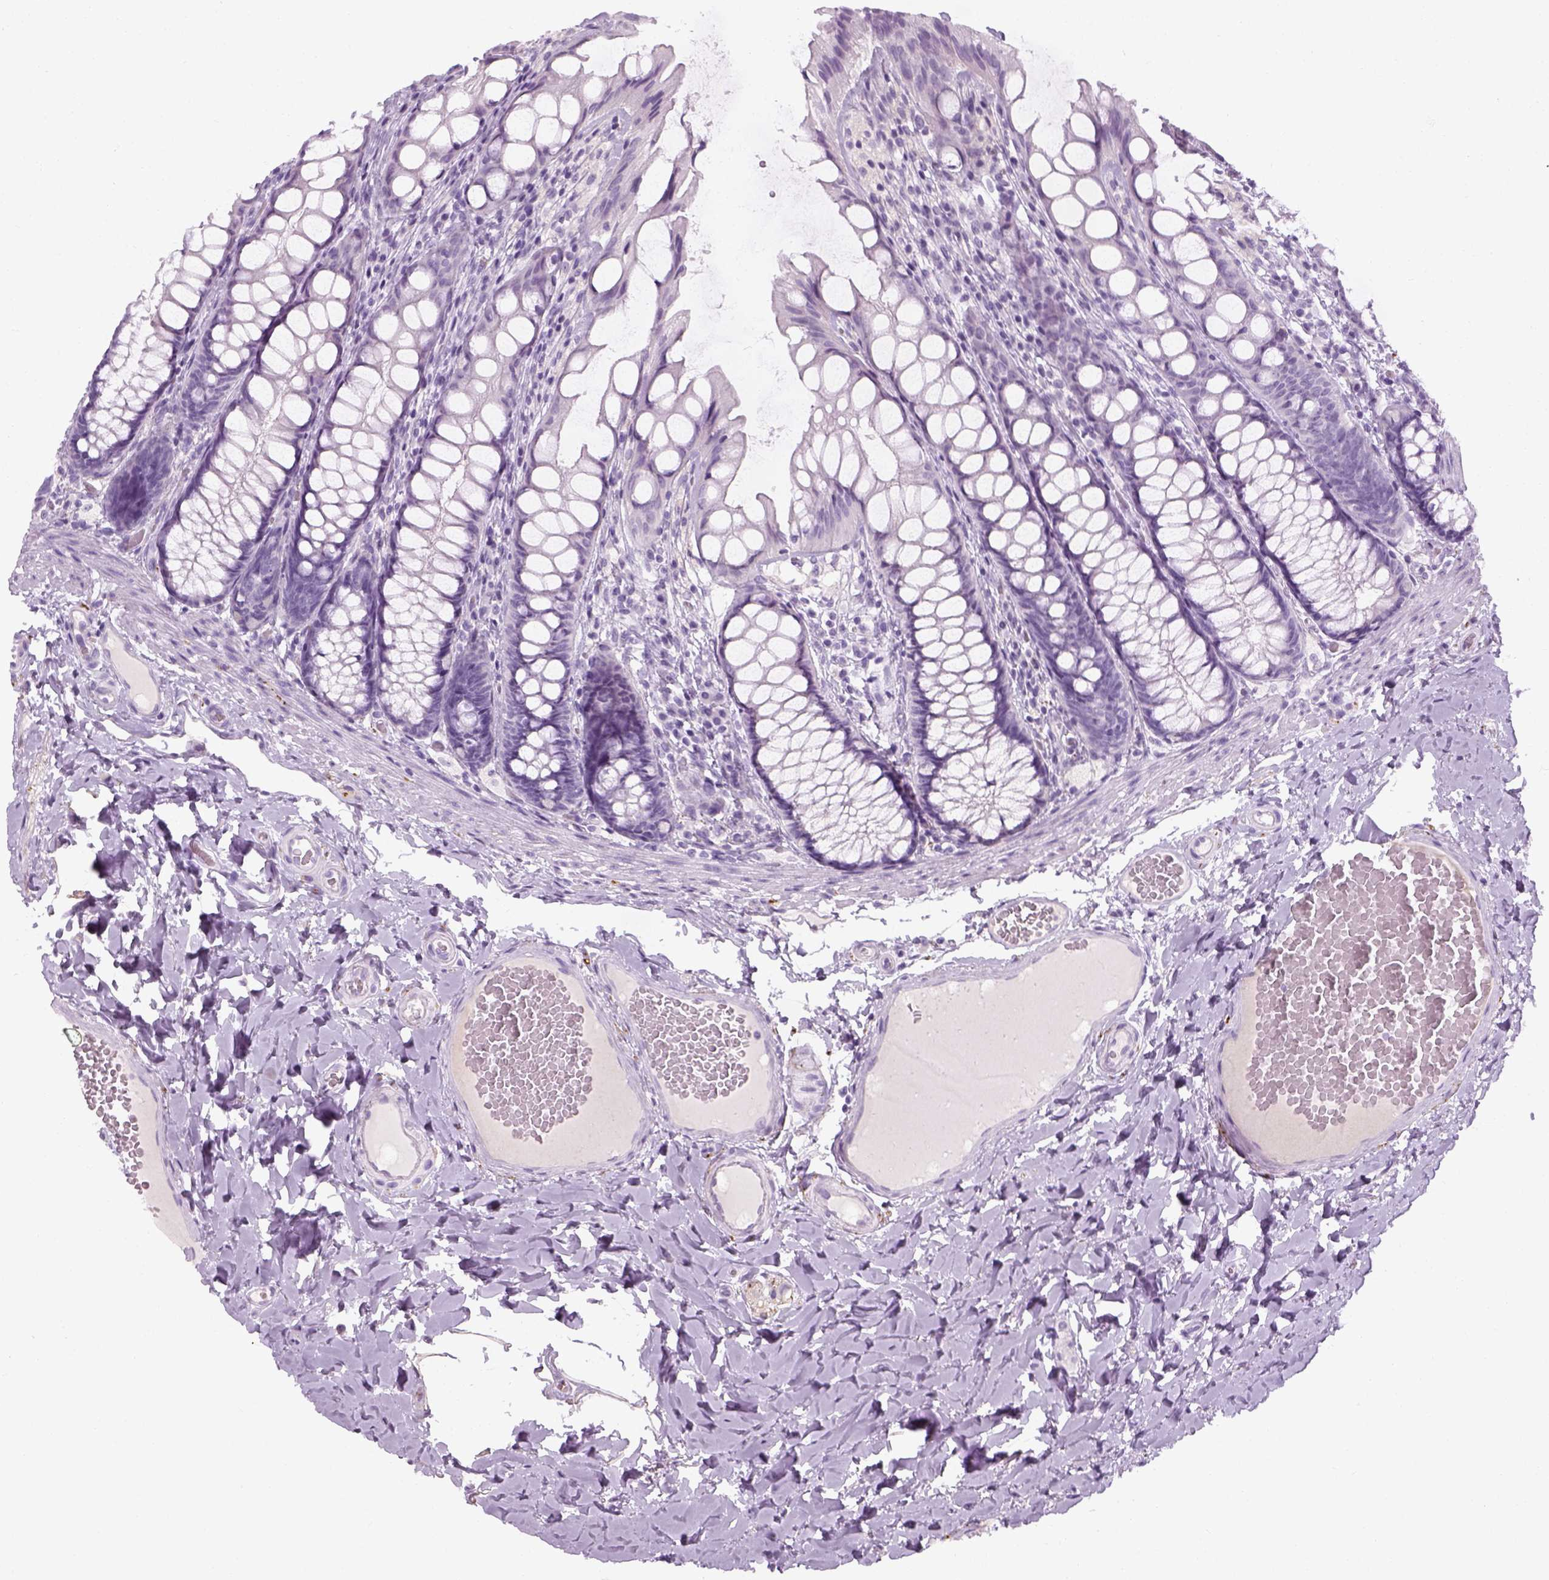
{"staining": {"intensity": "negative", "quantity": "none", "location": "none"}, "tissue": "colon", "cell_type": "Endothelial cells", "image_type": "normal", "snomed": [{"axis": "morphology", "description": "Normal tissue, NOS"}, {"axis": "topography", "description": "Colon"}], "caption": "Histopathology image shows no protein positivity in endothelial cells of unremarkable colon.", "gene": "TH", "patient": {"sex": "male", "age": 47}}